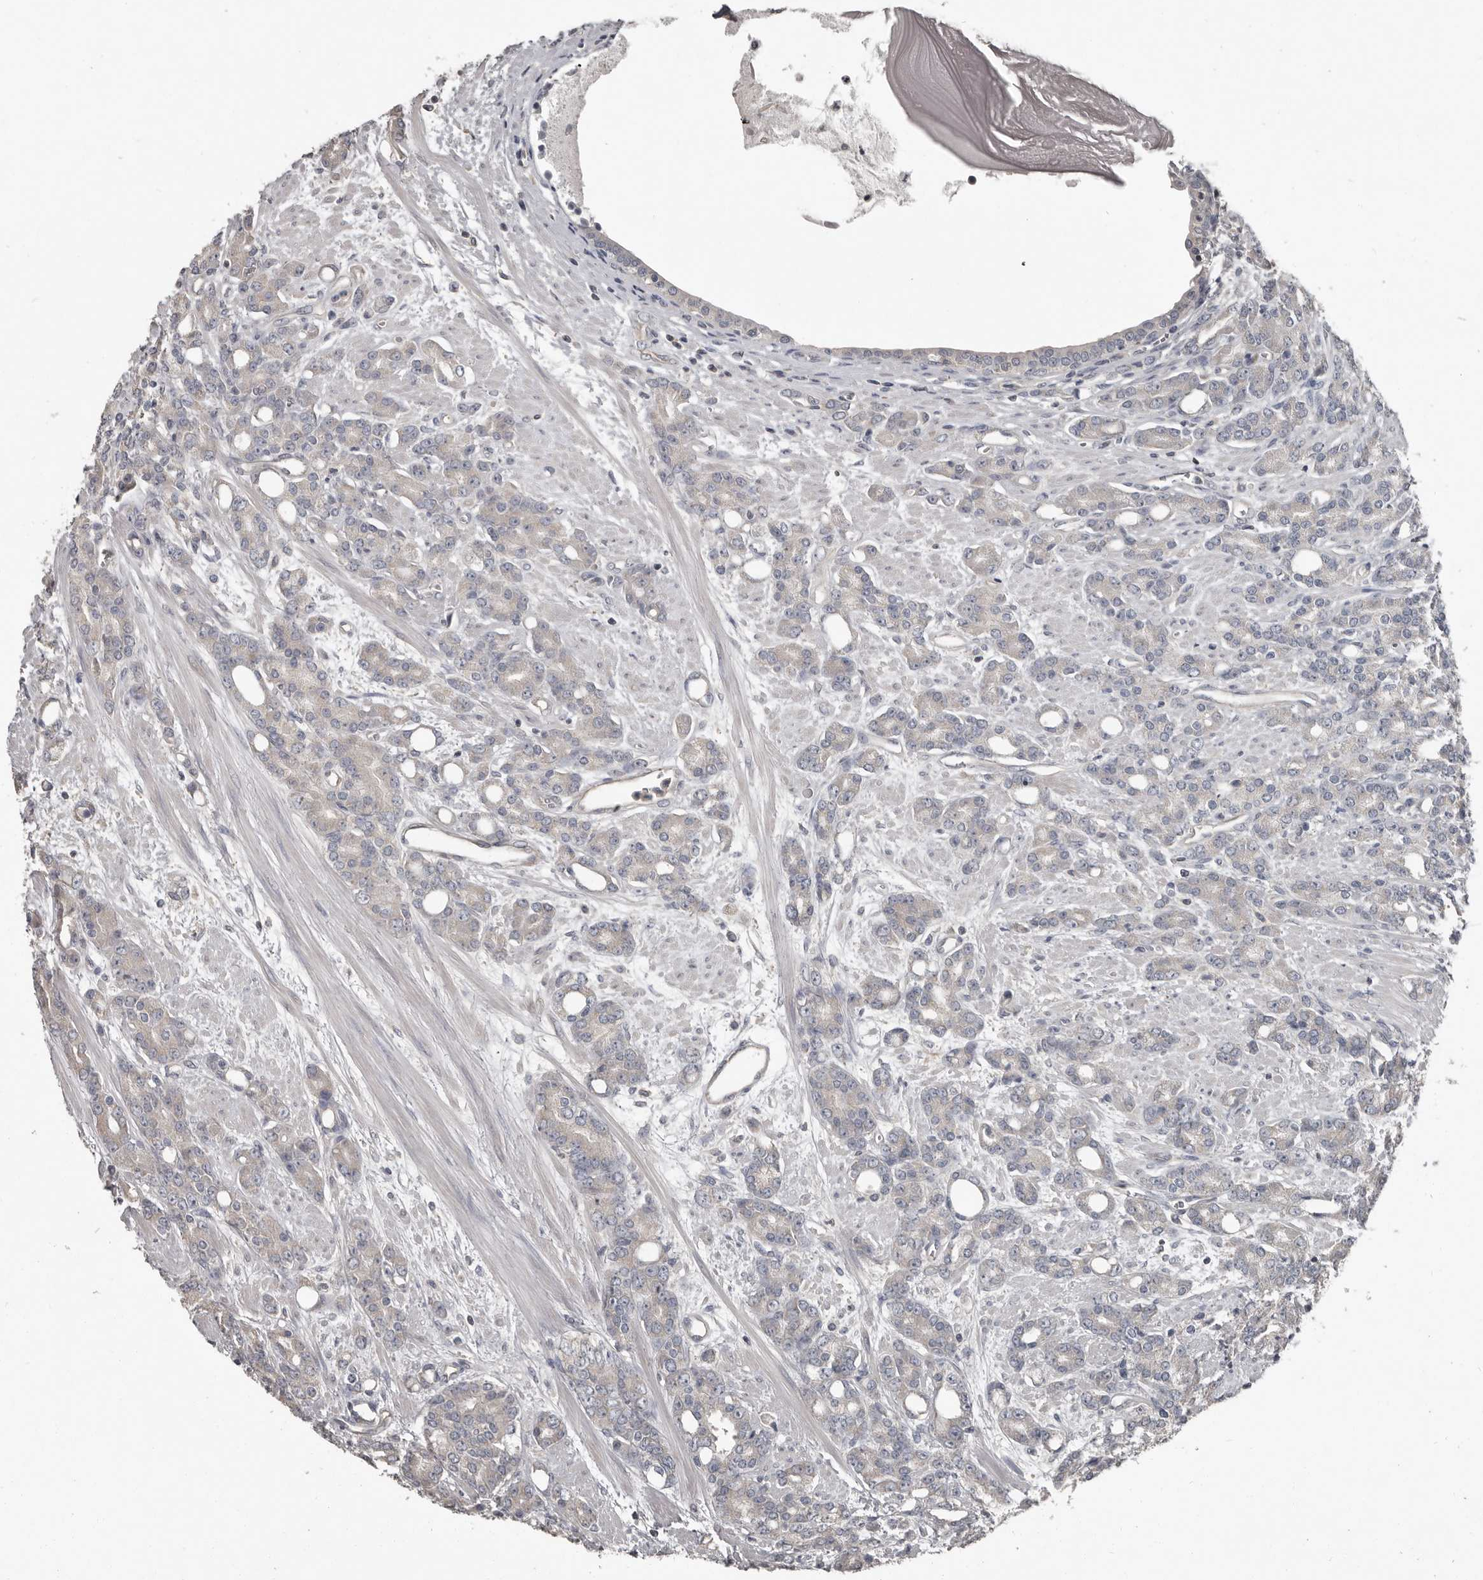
{"staining": {"intensity": "negative", "quantity": "none", "location": "none"}, "tissue": "prostate cancer", "cell_type": "Tumor cells", "image_type": "cancer", "snomed": [{"axis": "morphology", "description": "Adenocarcinoma, High grade"}, {"axis": "topography", "description": "Prostate"}], "caption": "Immunohistochemical staining of prostate cancer exhibits no significant positivity in tumor cells.", "gene": "CA6", "patient": {"sex": "male", "age": 62}}